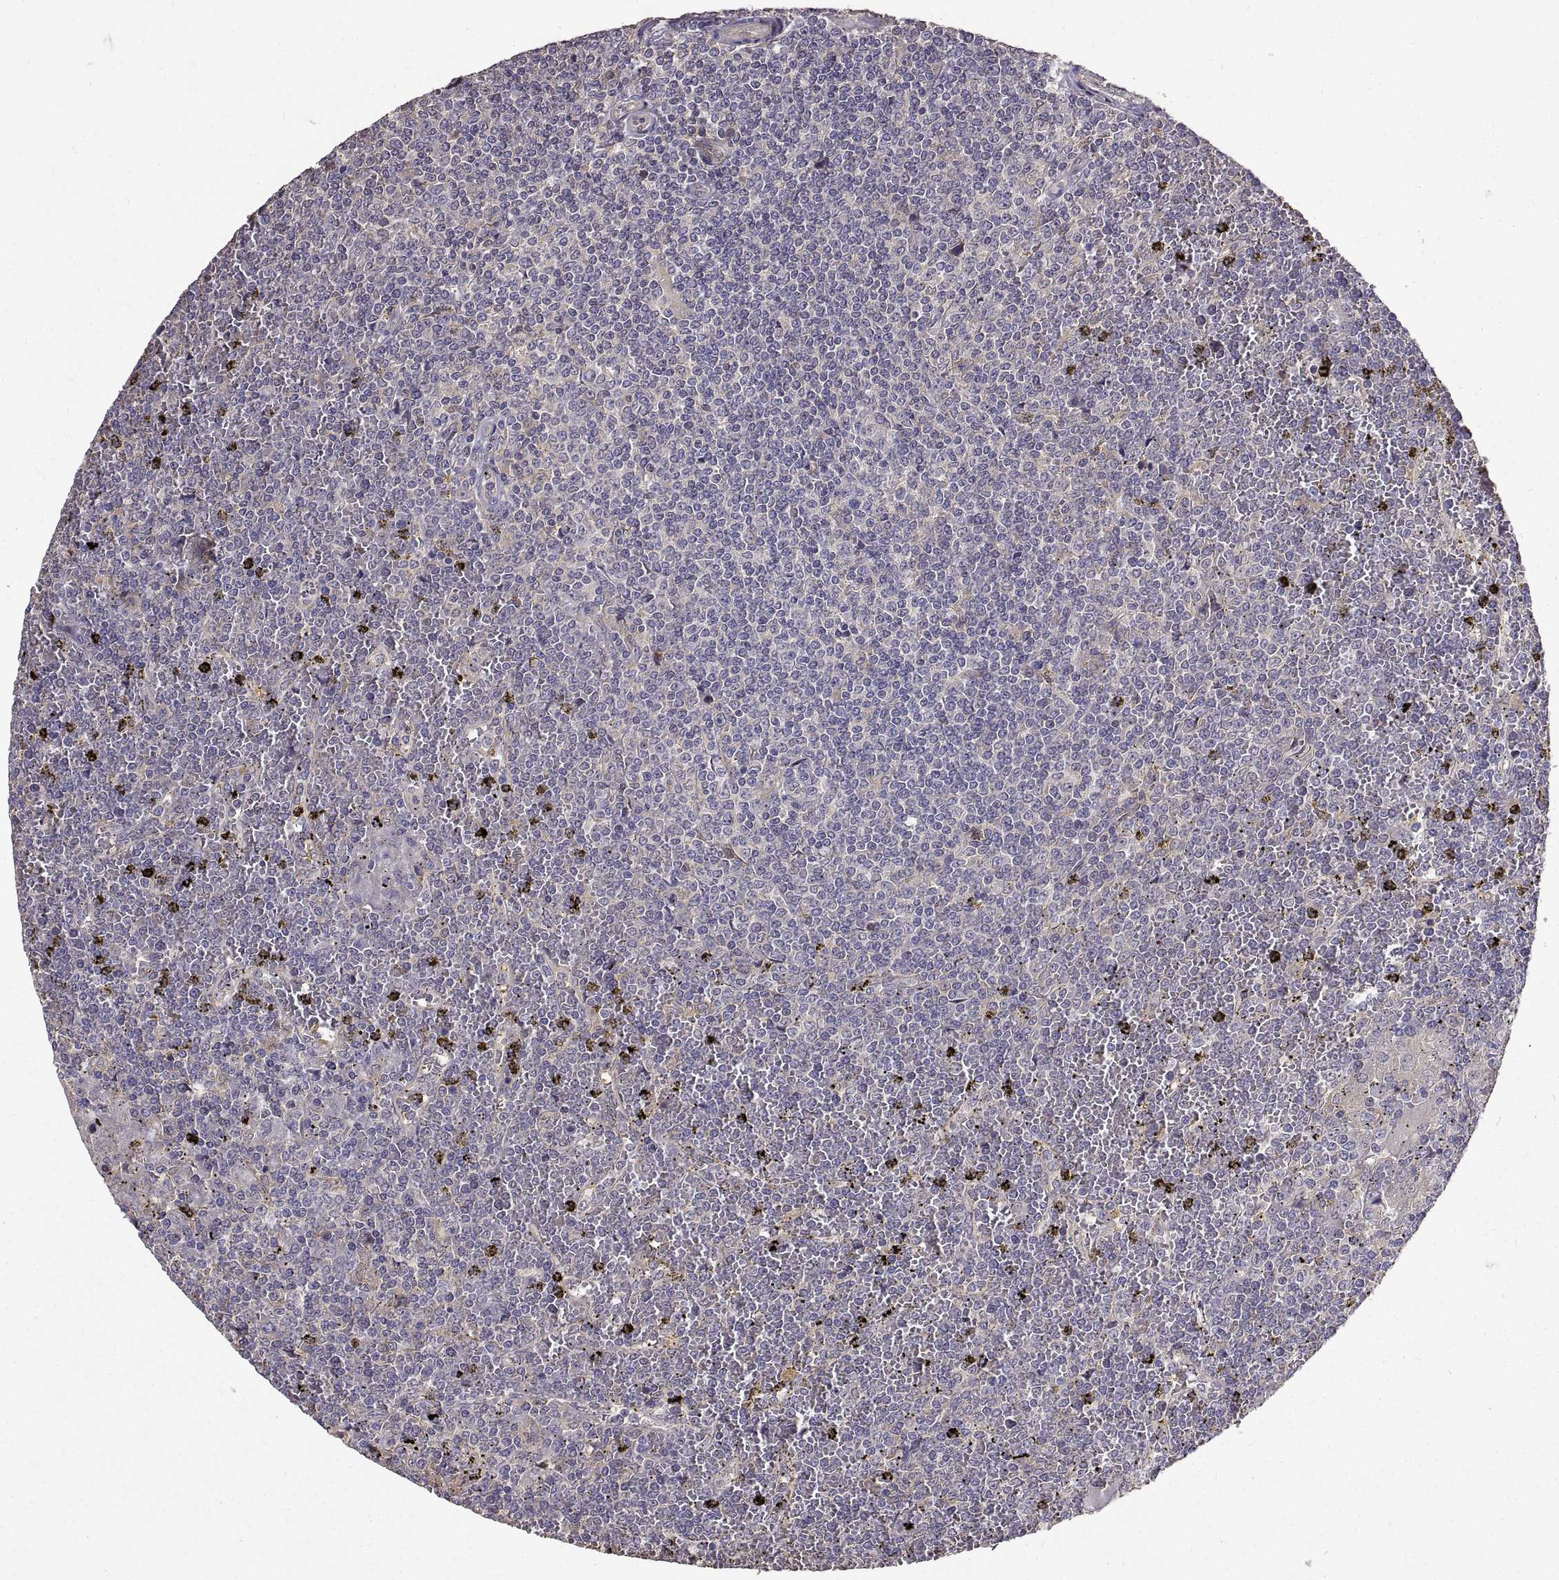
{"staining": {"intensity": "negative", "quantity": "none", "location": "none"}, "tissue": "lymphoma", "cell_type": "Tumor cells", "image_type": "cancer", "snomed": [{"axis": "morphology", "description": "Malignant lymphoma, non-Hodgkin's type, Low grade"}, {"axis": "topography", "description": "Spleen"}], "caption": "A histopathology image of human lymphoma is negative for staining in tumor cells.", "gene": "PEA15", "patient": {"sex": "female", "age": 19}}